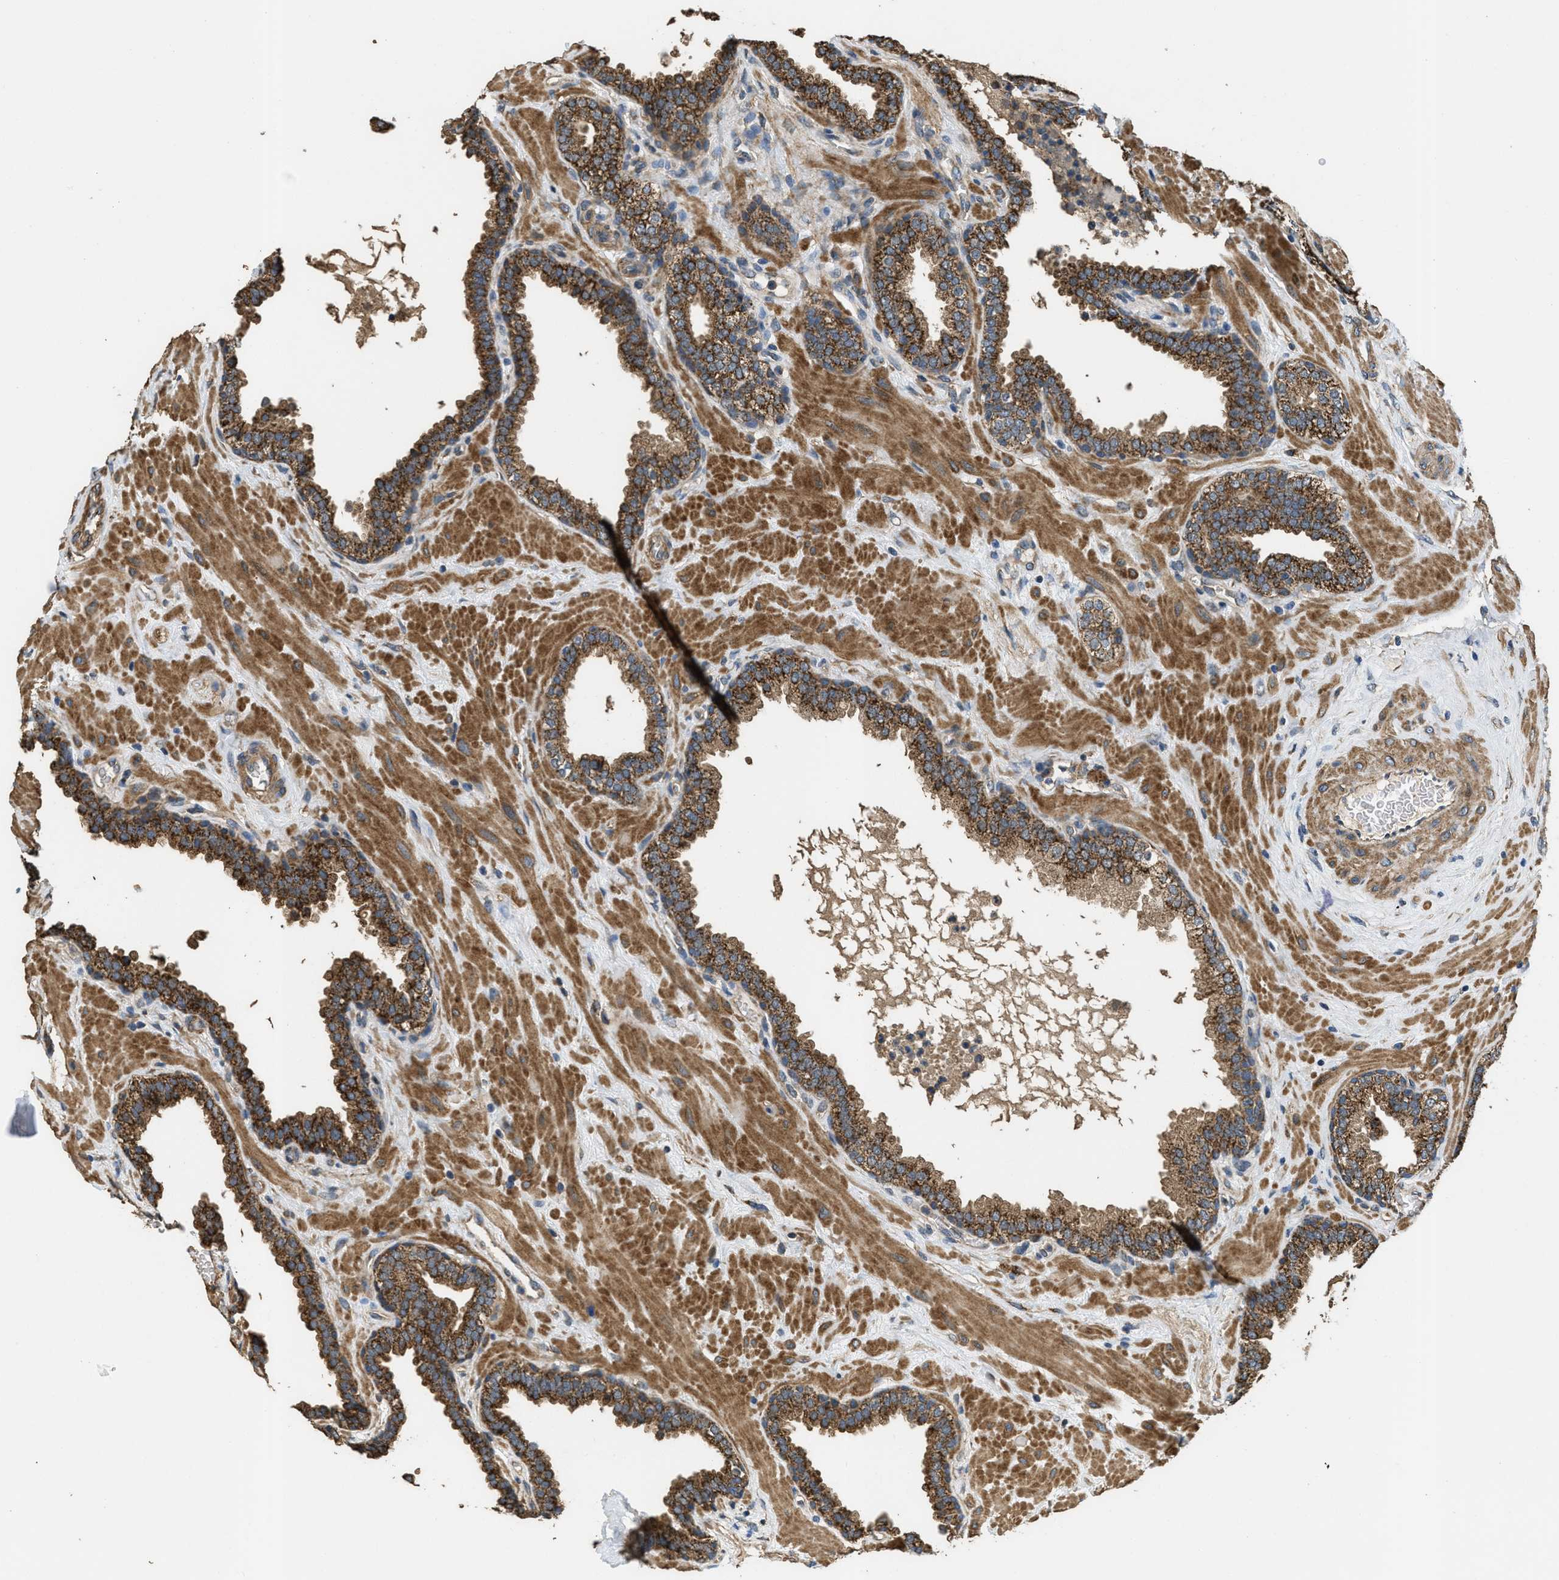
{"staining": {"intensity": "moderate", "quantity": ">75%", "location": "cytoplasmic/membranous"}, "tissue": "prostate", "cell_type": "Glandular cells", "image_type": "normal", "snomed": [{"axis": "morphology", "description": "Normal tissue, NOS"}, {"axis": "topography", "description": "Prostate"}], "caption": "IHC (DAB (3,3'-diaminobenzidine)) staining of benign human prostate exhibits moderate cytoplasmic/membranous protein expression in about >75% of glandular cells. The protein of interest is stained brown, and the nuclei are stained in blue (DAB IHC with brightfield microscopy, high magnification).", "gene": "THBS2", "patient": {"sex": "male", "age": 51}}